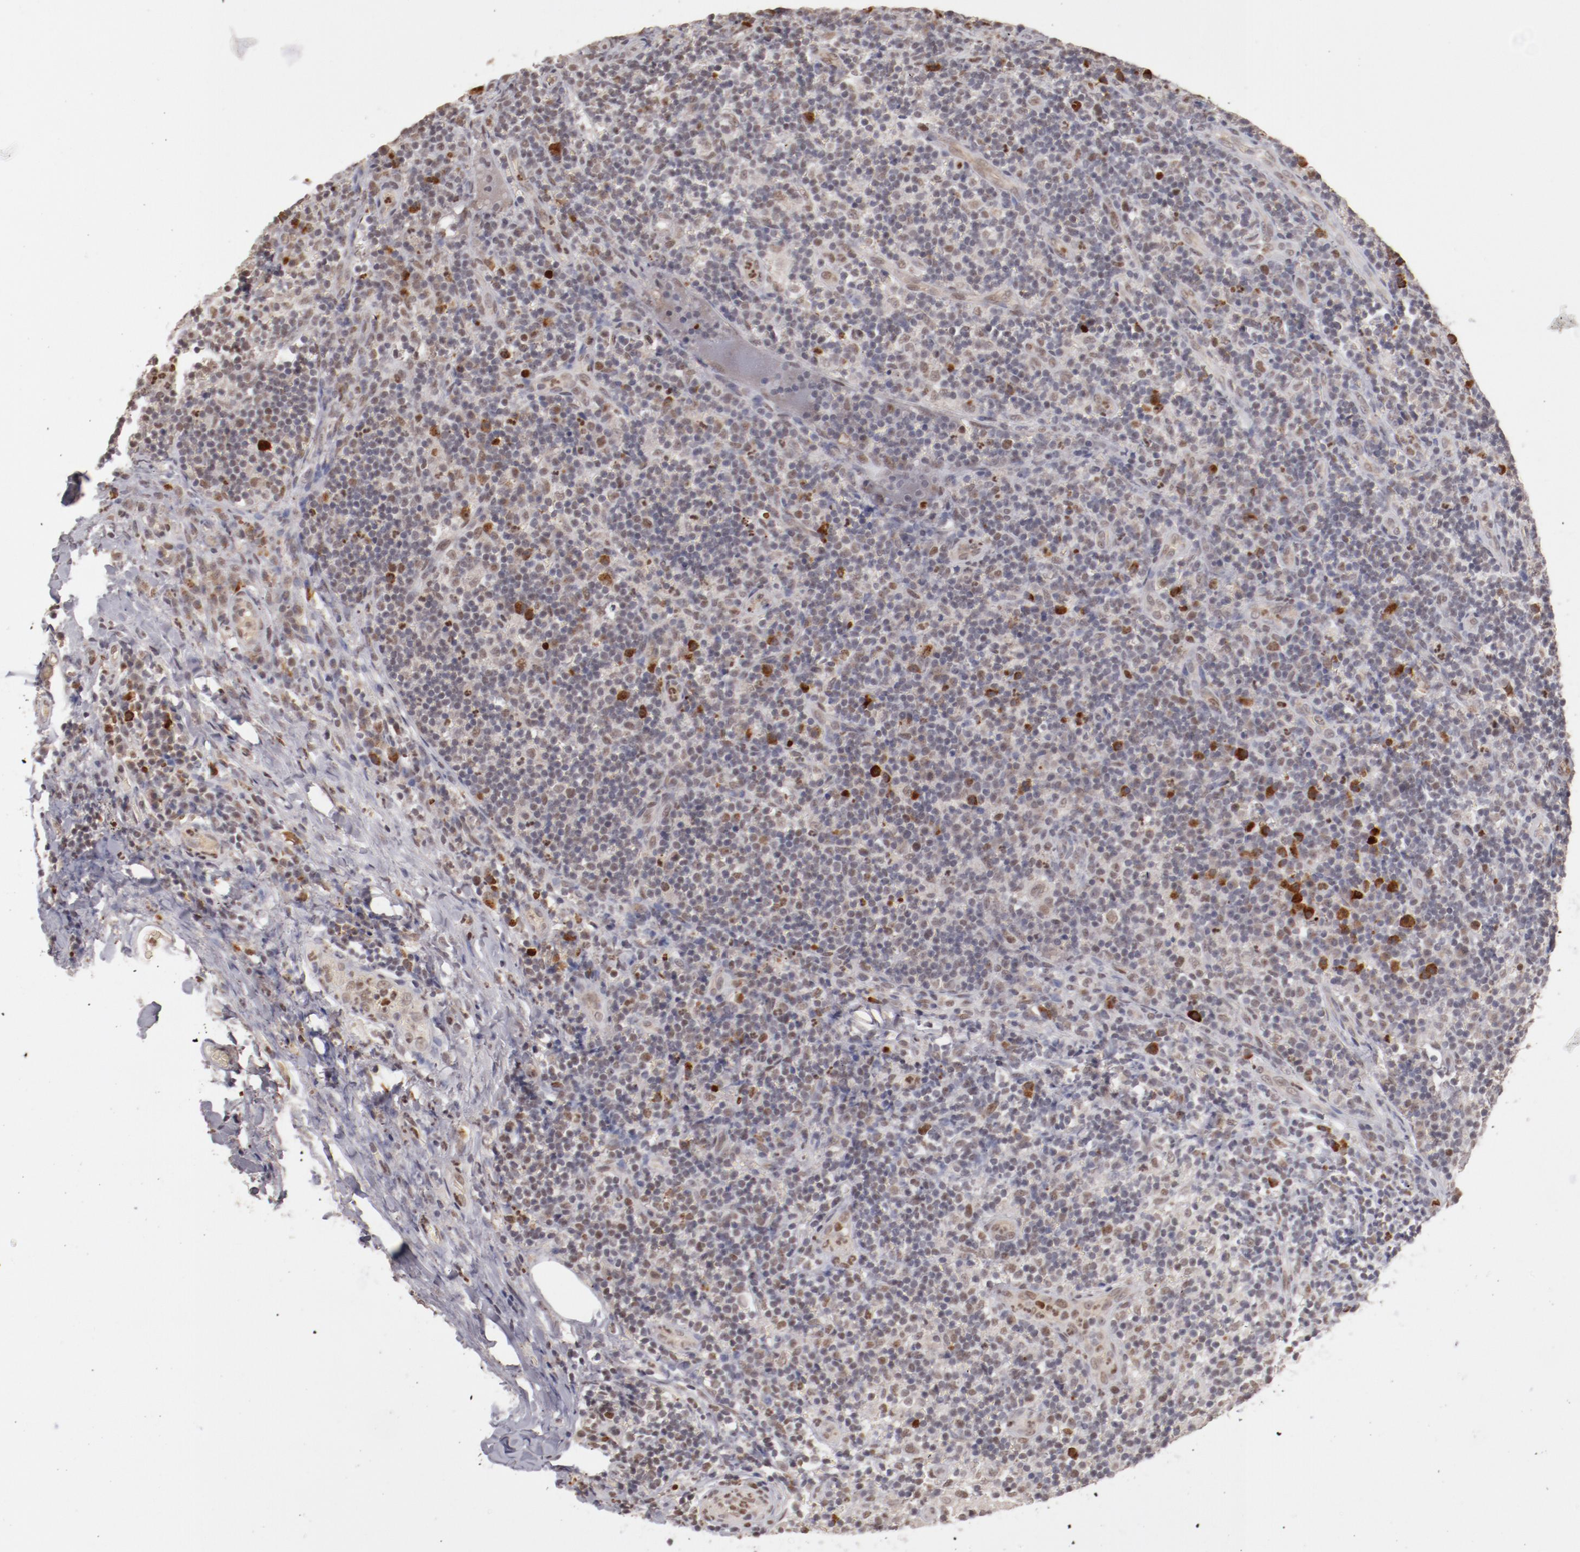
{"staining": {"intensity": "moderate", "quantity": ">75%", "location": "nuclear"}, "tissue": "lymph node", "cell_type": "Germinal center cells", "image_type": "normal", "snomed": [{"axis": "morphology", "description": "Normal tissue, NOS"}, {"axis": "morphology", "description": "Inflammation, NOS"}, {"axis": "topography", "description": "Lymph node"}], "caption": "Lymph node stained with a brown dye exhibits moderate nuclear positive expression in about >75% of germinal center cells.", "gene": "NFE2", "patient": {"sex": "male", "age": 46}}